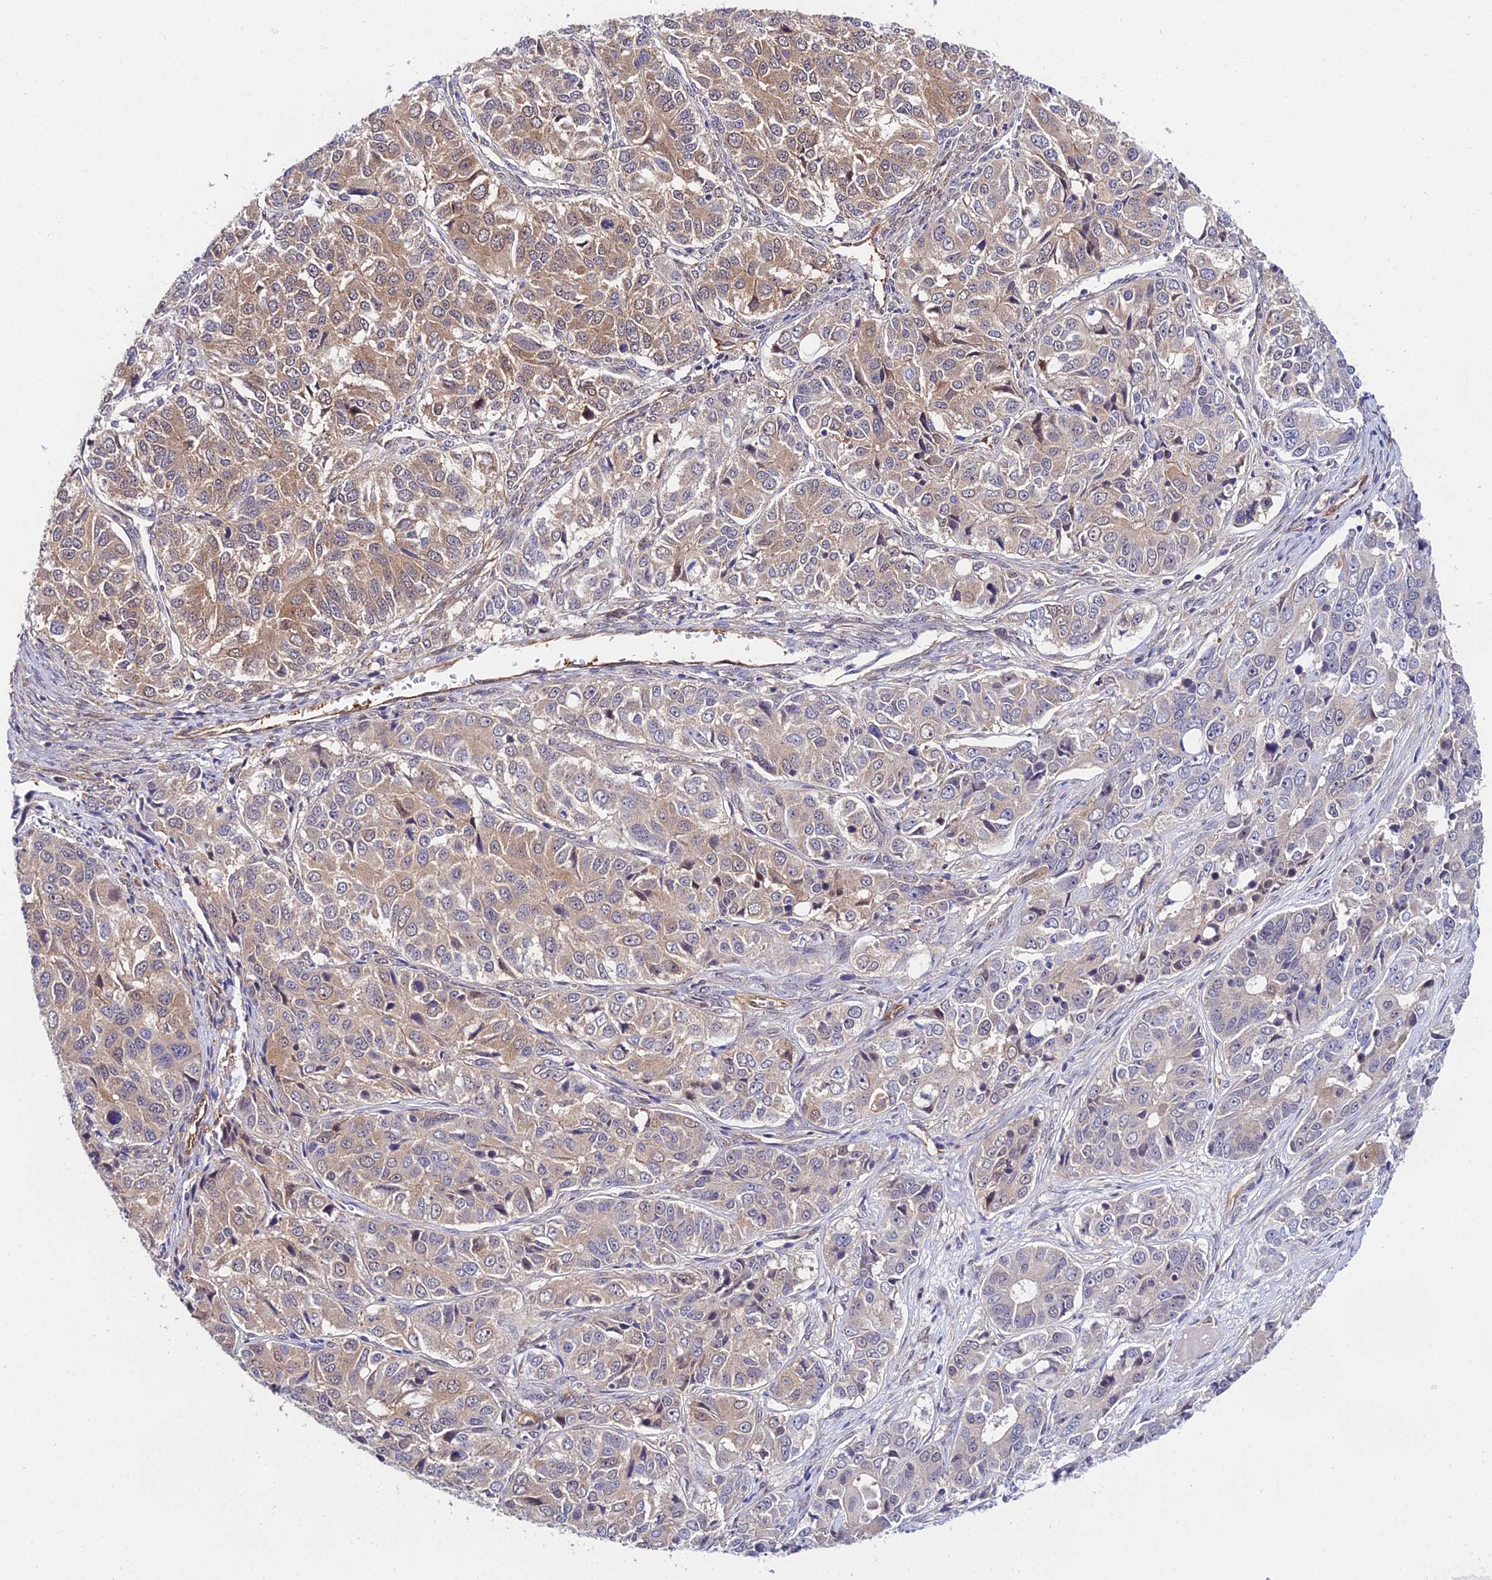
{"staining": {"intensity": "moderate", "quantity": "25%-75%", "location": "cytoplasmic/membranous"}, "tissue": "ovarian cancer", "cell_type": "Tumor cells", "image_type": "cancer", "snomed": [{"axis": "morphology", "description": "Carcinoma, endometroid"}, {"axis": "topography", "description": "Ovary"}], "caption": "Tumor cells reveal medium levels of moderate cytoplasmic/membranous positivity in approximately 25%-75% of cells in human ovarian cancer (endometroid carcinoma).", "gene": "PPP2R2C", "patient": {"sex": "female", "age": 51}}